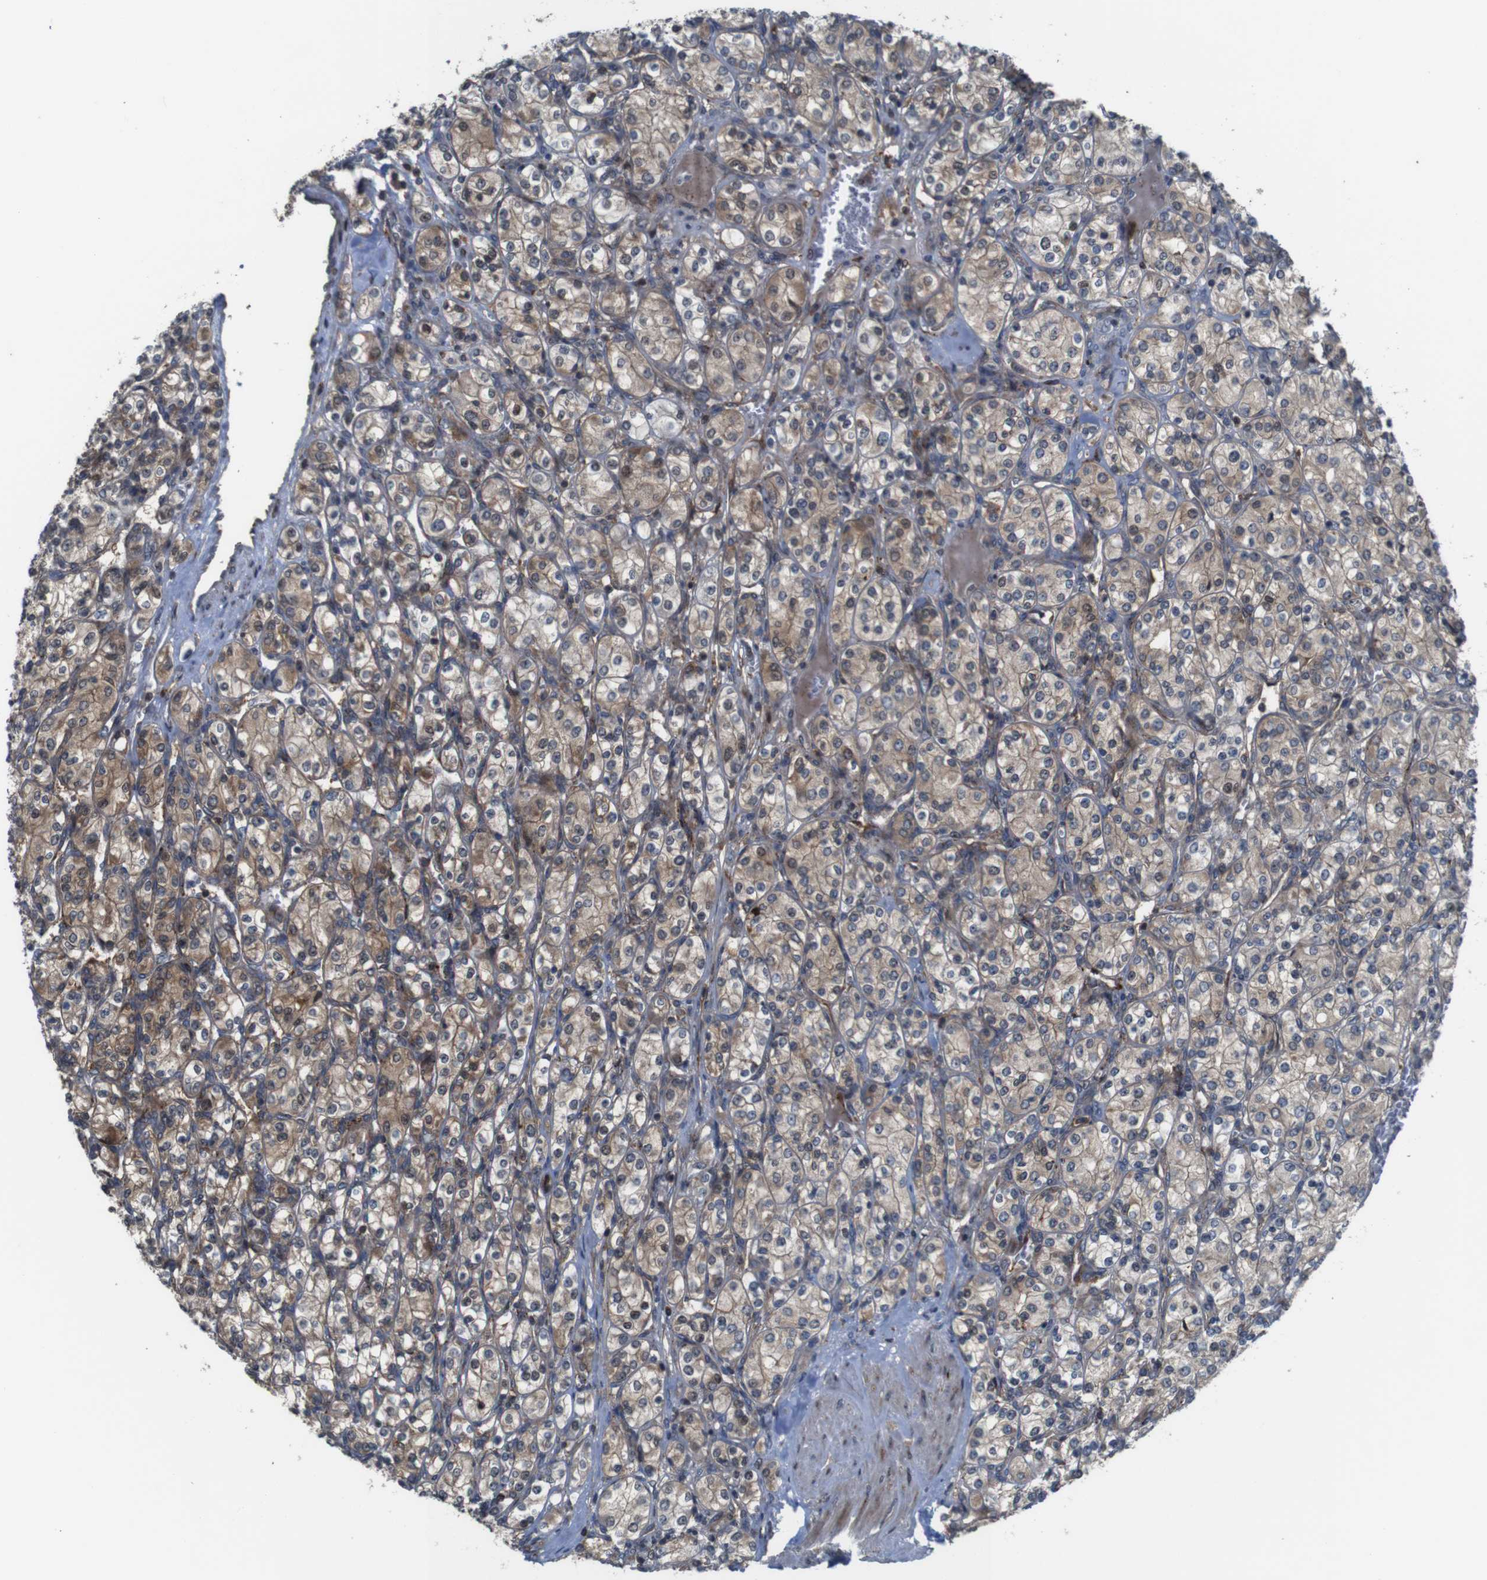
{"staining": {"intensity": "moderate", "quantity": ">75%", "location": "cytoplasmic/membranous,nuclear"}, "tissue": "renal cancer", "cell_type": "Tumor cells", "image_type": "cancer", "snomed": [{"axis": "morphology", "description": "Adenocarcinoma, NOS"}, {"axis": "topography", "description": "Kidney"}], "caption": "Renal adenocarcinoma was stained to show a protein in brown. There is medium levels of moderate cytoplasmic/membranous and nuclear staining in approximately >75% of tumor cells.", "gene": "PCOLCE2", "patient": {"sex": "male", "age": 77}}